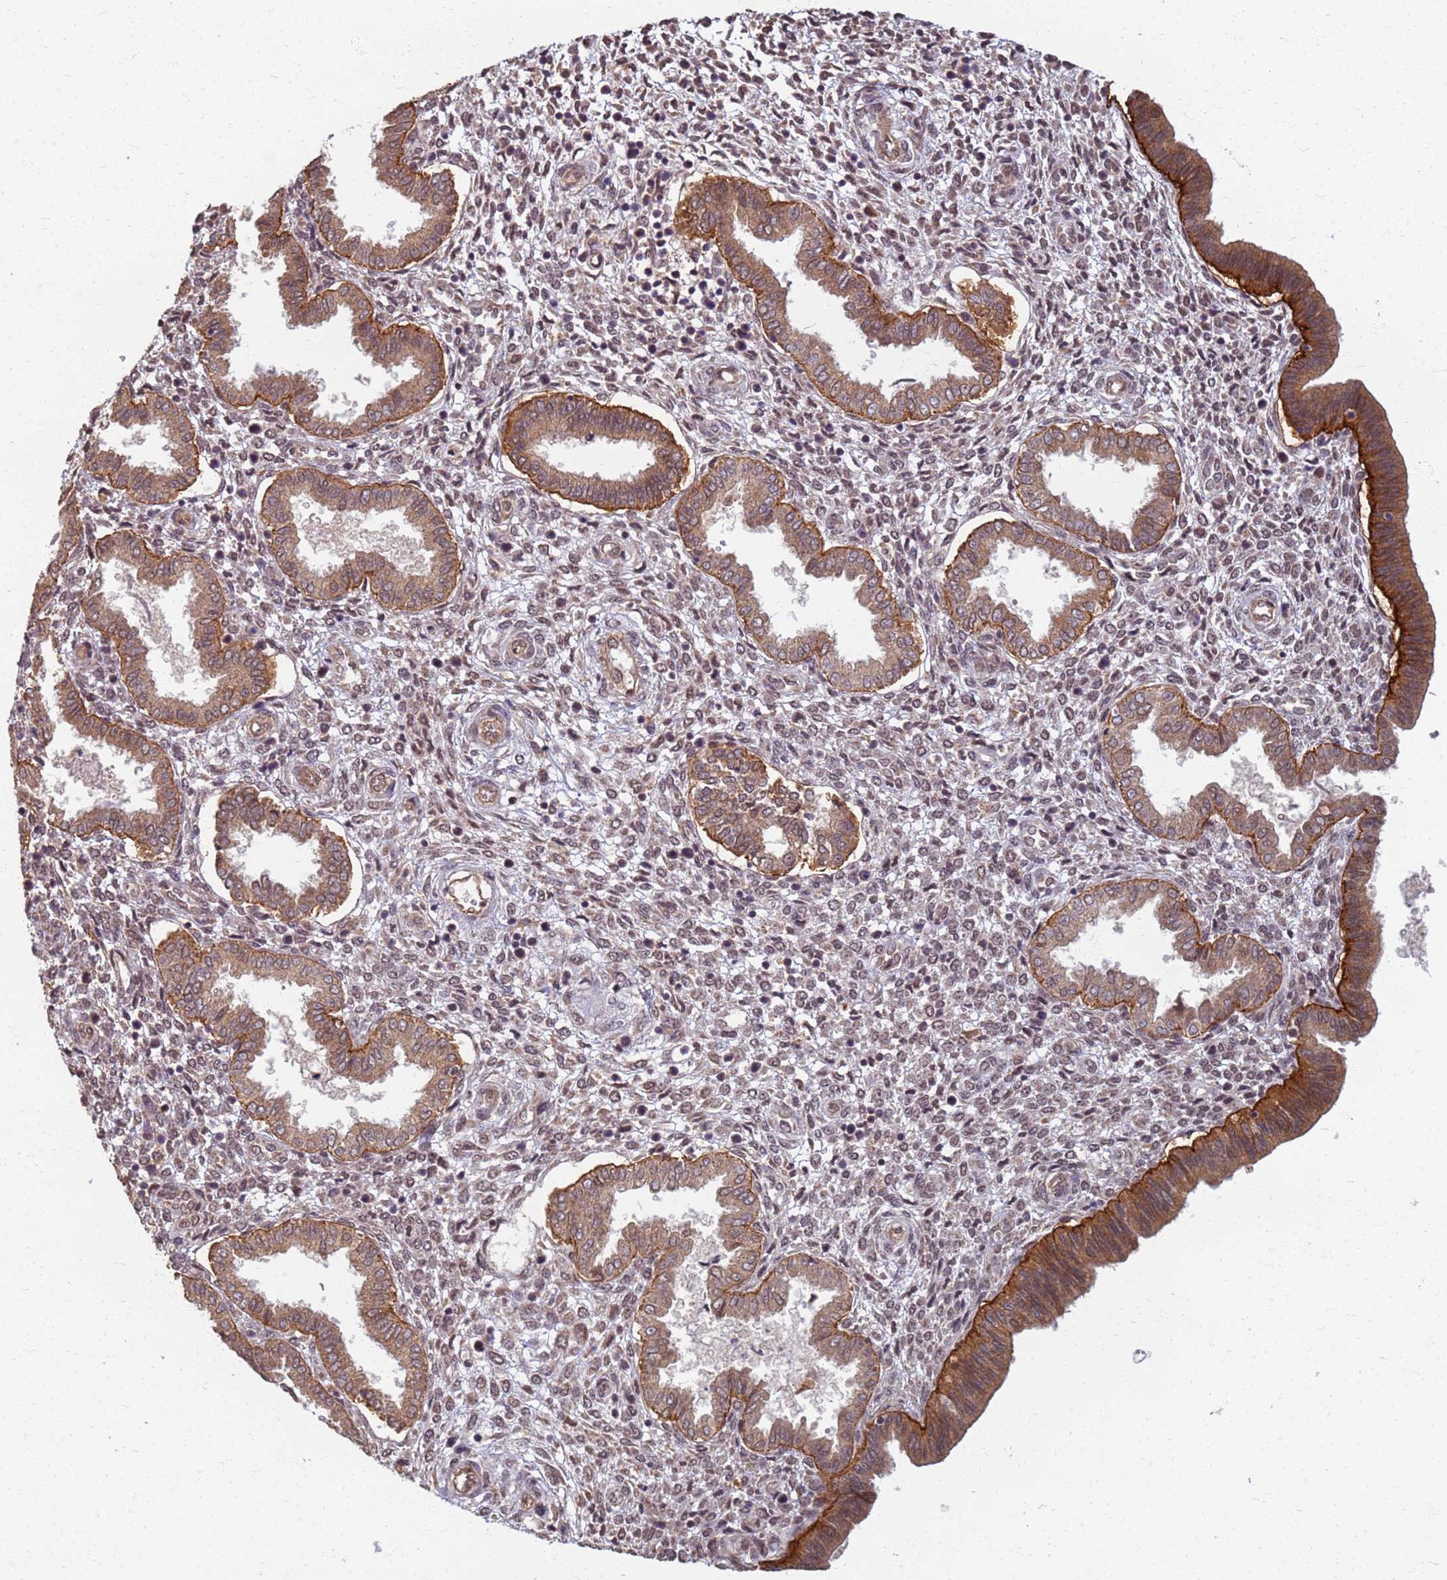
{"staining": {"intensity": "weak", "quantity": ">75%", "location": "cytoplasmic/membranous,nuclear"}, "tissue": "endometrium", "cell_type": "Cells in endometrial stroma", "image_type": "normal", "snomed": [{"axis": "morphology", "description": "Normal tissue, NOS"}, {"axis": "topography", "description": "Endometrium"}], "caption": "Human endometrium stained with a brown dye shows weak cytoplasmic/membranous,nuclear positive expression in about >75% of cells in endometrial stroma.", "gene": "ITGB4", "patient": {"sex": "female", "age": 24}}